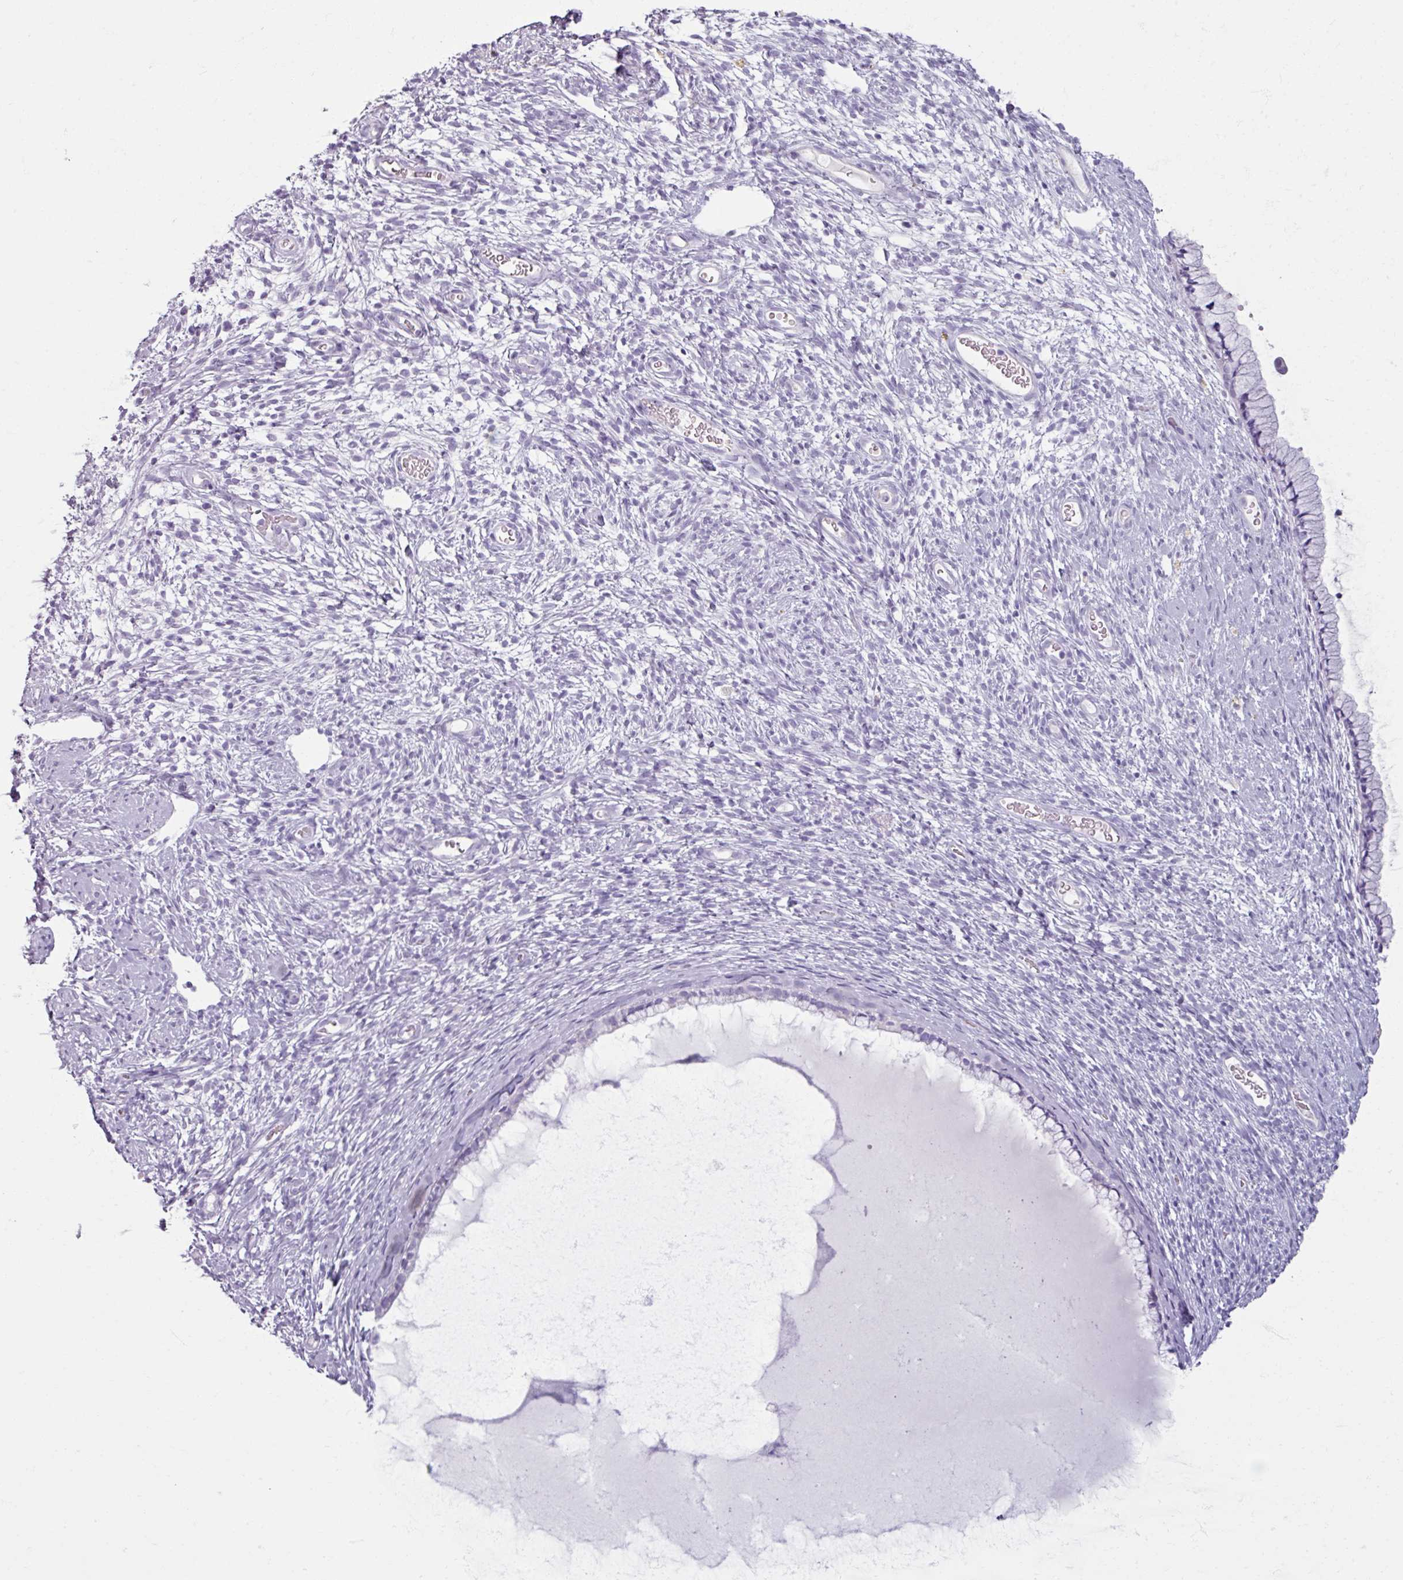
{"staining": {"intensity": "negative", "quantity": "none", "location": "none"}, "tissue": "cervix", "cell_type": "Glandular cells", "image_type": "normal", "snomed": [{"axis": "morphology", "description": "Normal tissue, NOS"}, {"axis": "topography", "description": "Cervix"}], "caption": "High power microscopy image of an immunohistochemistry histopathology image of benign cervix, revealing no significant expression in glandular cells.", "gene": "SLC27A5", "patient": {"sex": "female", "age": 76}}